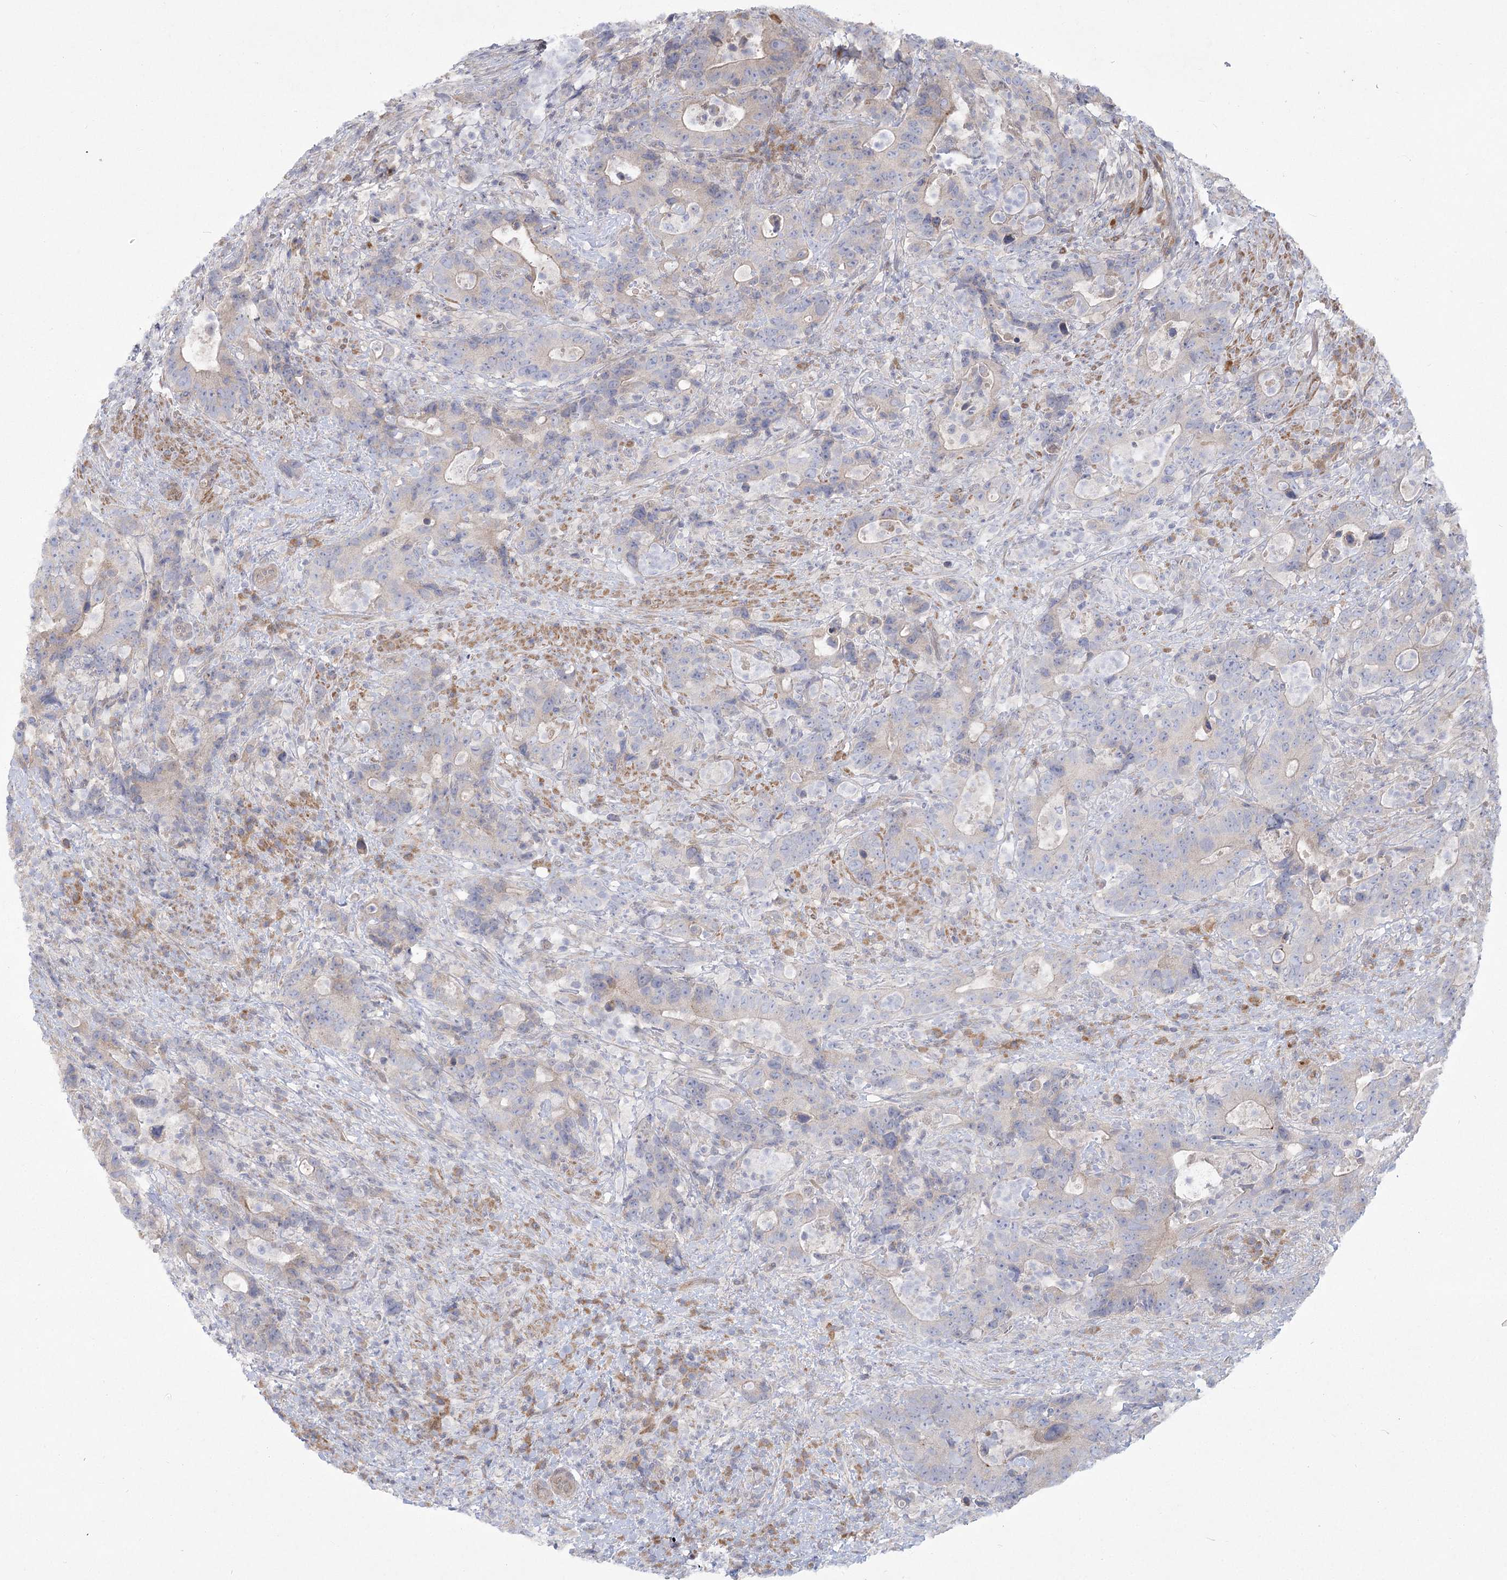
{"staining": {"intensity": "negative", "quantity": "none", "location": "none"}, "tissue": "colorectal cancer", "cell_type": "Tumor cells", "image_type": "cancer", "snomed": [{"axis": "morphology", "description": "Adenocarcinoma, NOS"}, {"axis": "topography", "description": "Colon"}], "caption": "DAB immunohistochemical staining of colorectal adenocarcinoma demonstrates no significant expression in tumor cells. Brightfield microscopy of immunohistochemistry stained with DAB (3,3'-diaminobenzidine) (brown) and hematoxylin (blue), captured at high magnification.", "gene": "CAMTA1", "patient": {"sex": "female", "age": 75}}